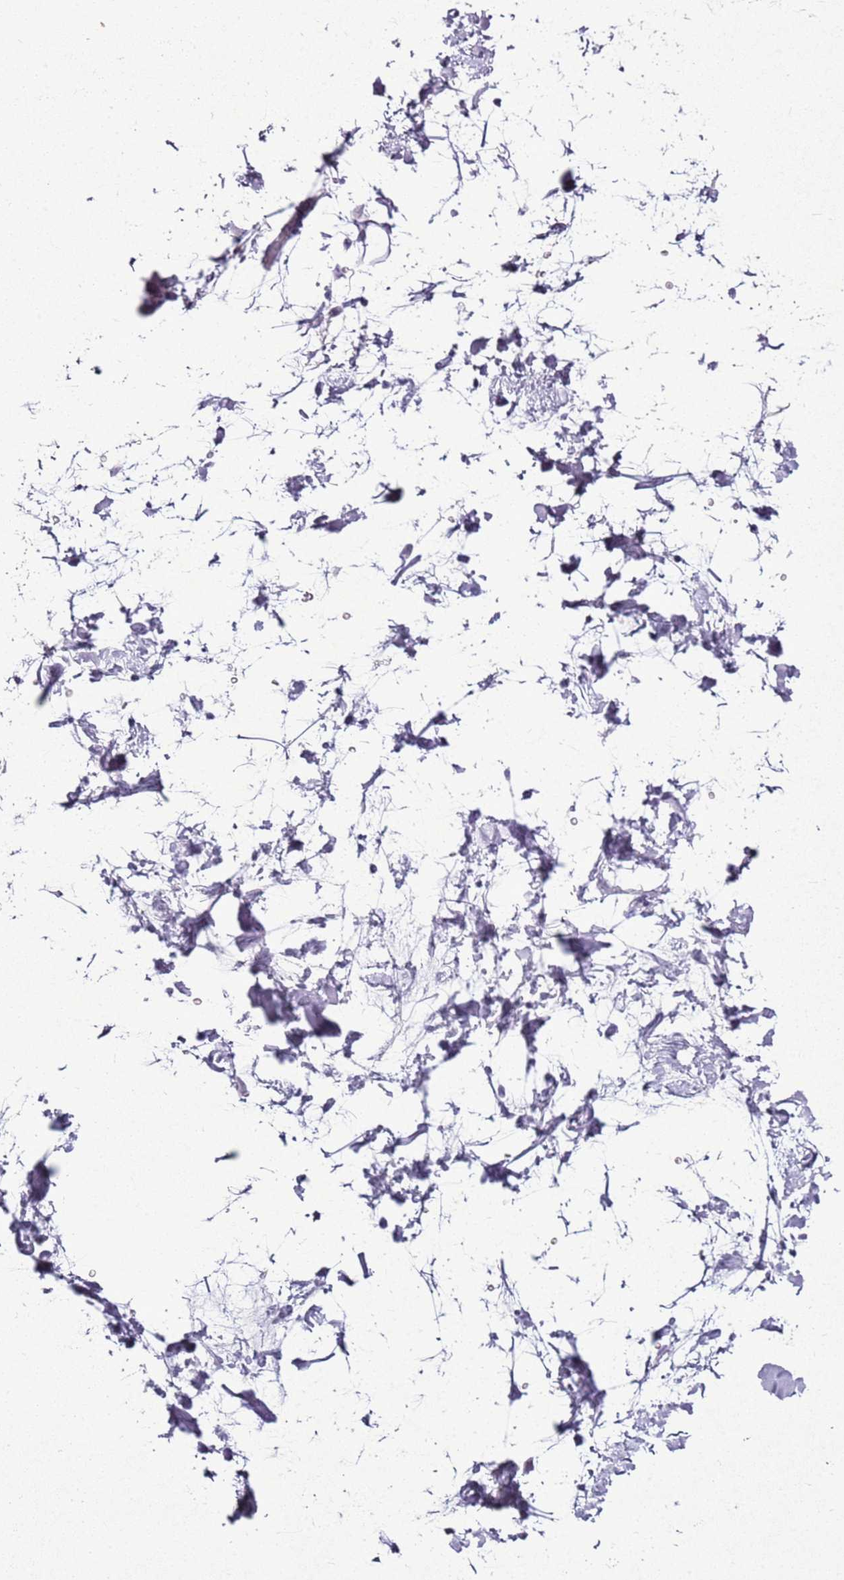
{"staining": {"intensity": "negative", "quantity": "none", "location": "none"}, "tissue": "adipose tissue", "cell_type": "Adipocytes", "image_type": "normal", "snomed": [{"axis": "morphology", "description": "Normal tissue, NOS"}, {"axis": "topography", "description": "Soft tissue"}], "caption": "High power microscopy histopathology image of an IHC micrograph of unremarkable adipose tissue, revealing no significant staining in adipocytes. (Brightfield microscopy of DAB IHC at high magnification).", "gene": "ASIP", "patient": {"sex": "male", "age": 72}}